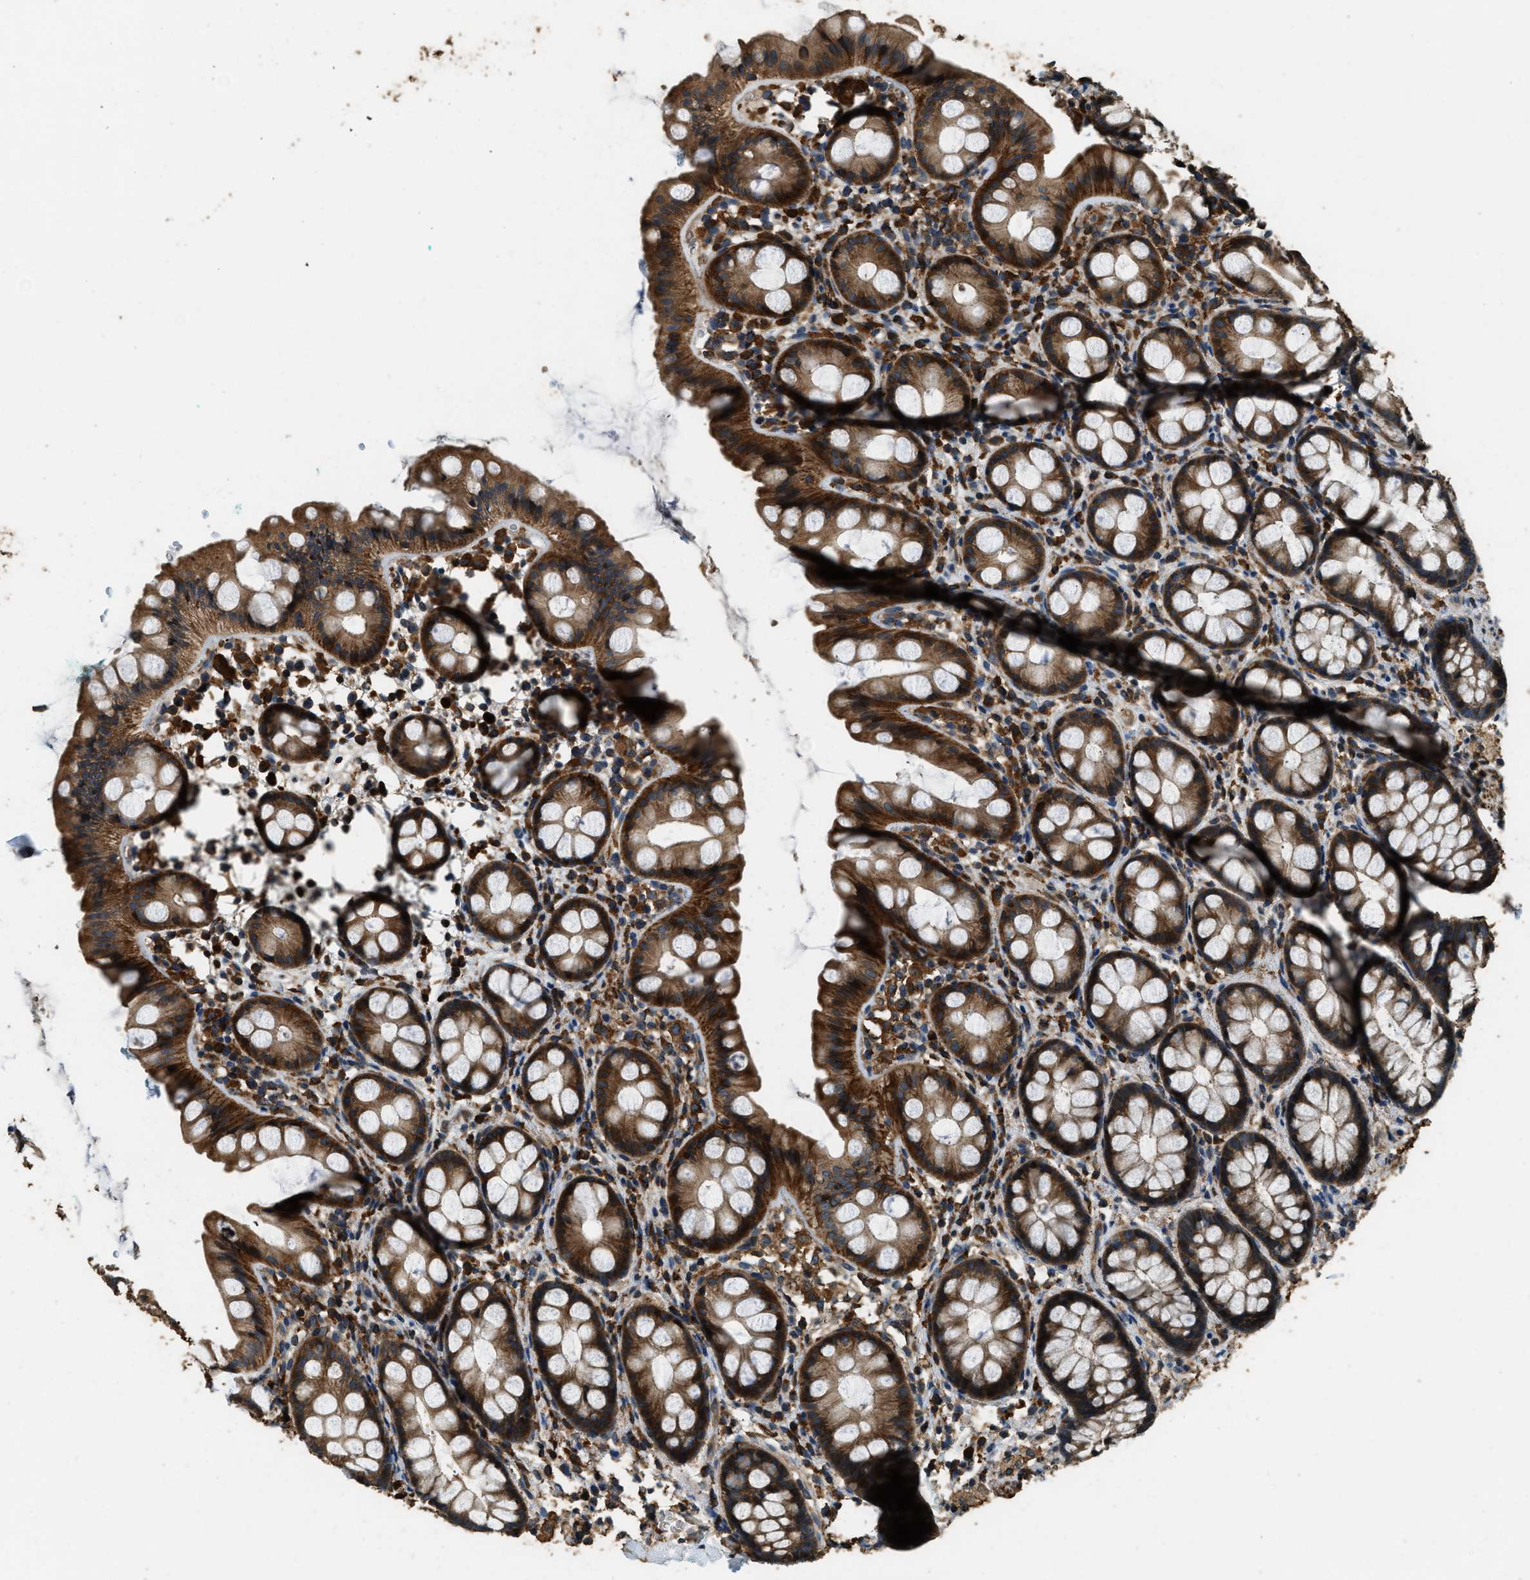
{"staining": {"intensity": "strong", "quantity": ">75%", "location": "cytoplasmic/membranous"}, "tissue": "rectum", "cell_type": "Glandular cells", "image_type": "normal", "snomed": [{"axis": "morphology", "description": "Normal tissue, NOS"}, {"axis": "topography", "description": "Rectum"}], "caption": "This photomicrograph demonstrates IHC staining of normal human rectum, with high strong cytoplasmic/membranous positivity in approximately >75% of glandular cells.", "gene": "ERGIC1", "patient": {"sex": "female", "age": 65}}